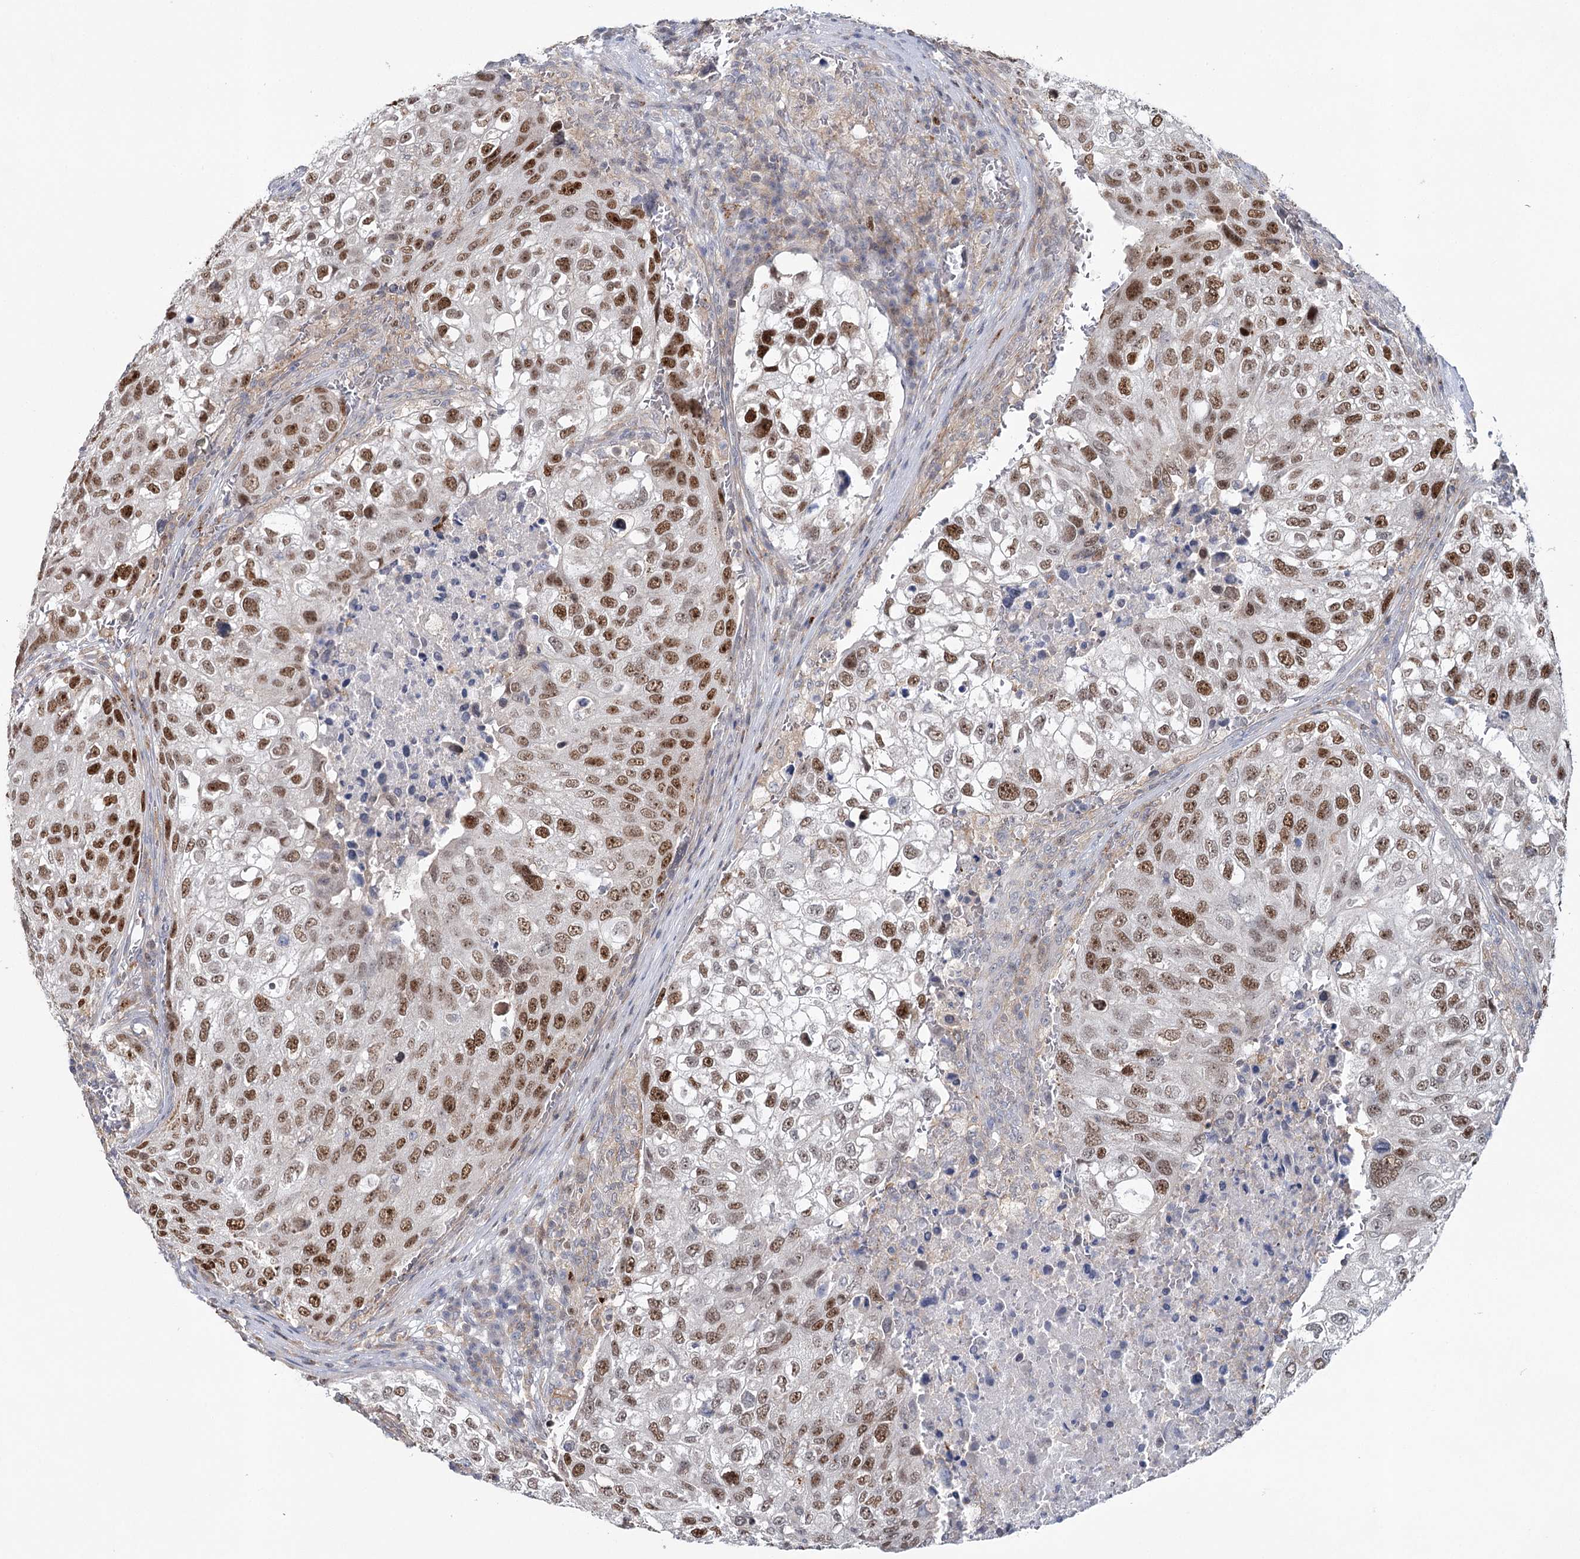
{"staining": {"intensity": "moderate", "quantity": "25%-75%", "location": "nuclear"}, "tissue": "urothelial cancer", "cell_type": "Tumor cells", "image_type": "cancer", "snomed": [{"axis": "morphology", "description": "Urothelial carcinoma, High grade"}, {"axis": "topography", "description": "Lymph node"}, {"axis": "topography", "description": "Urinary bladder"}], "caption": "Approximately 25%-75% of tumor cells in urothelial carcinoma (high-grade) show moderate nuclear protein staining as visualized by brown immunohistochemical staining.", "gene": "ZC3H8", "patient": {"sex": "male", "age": 51}}